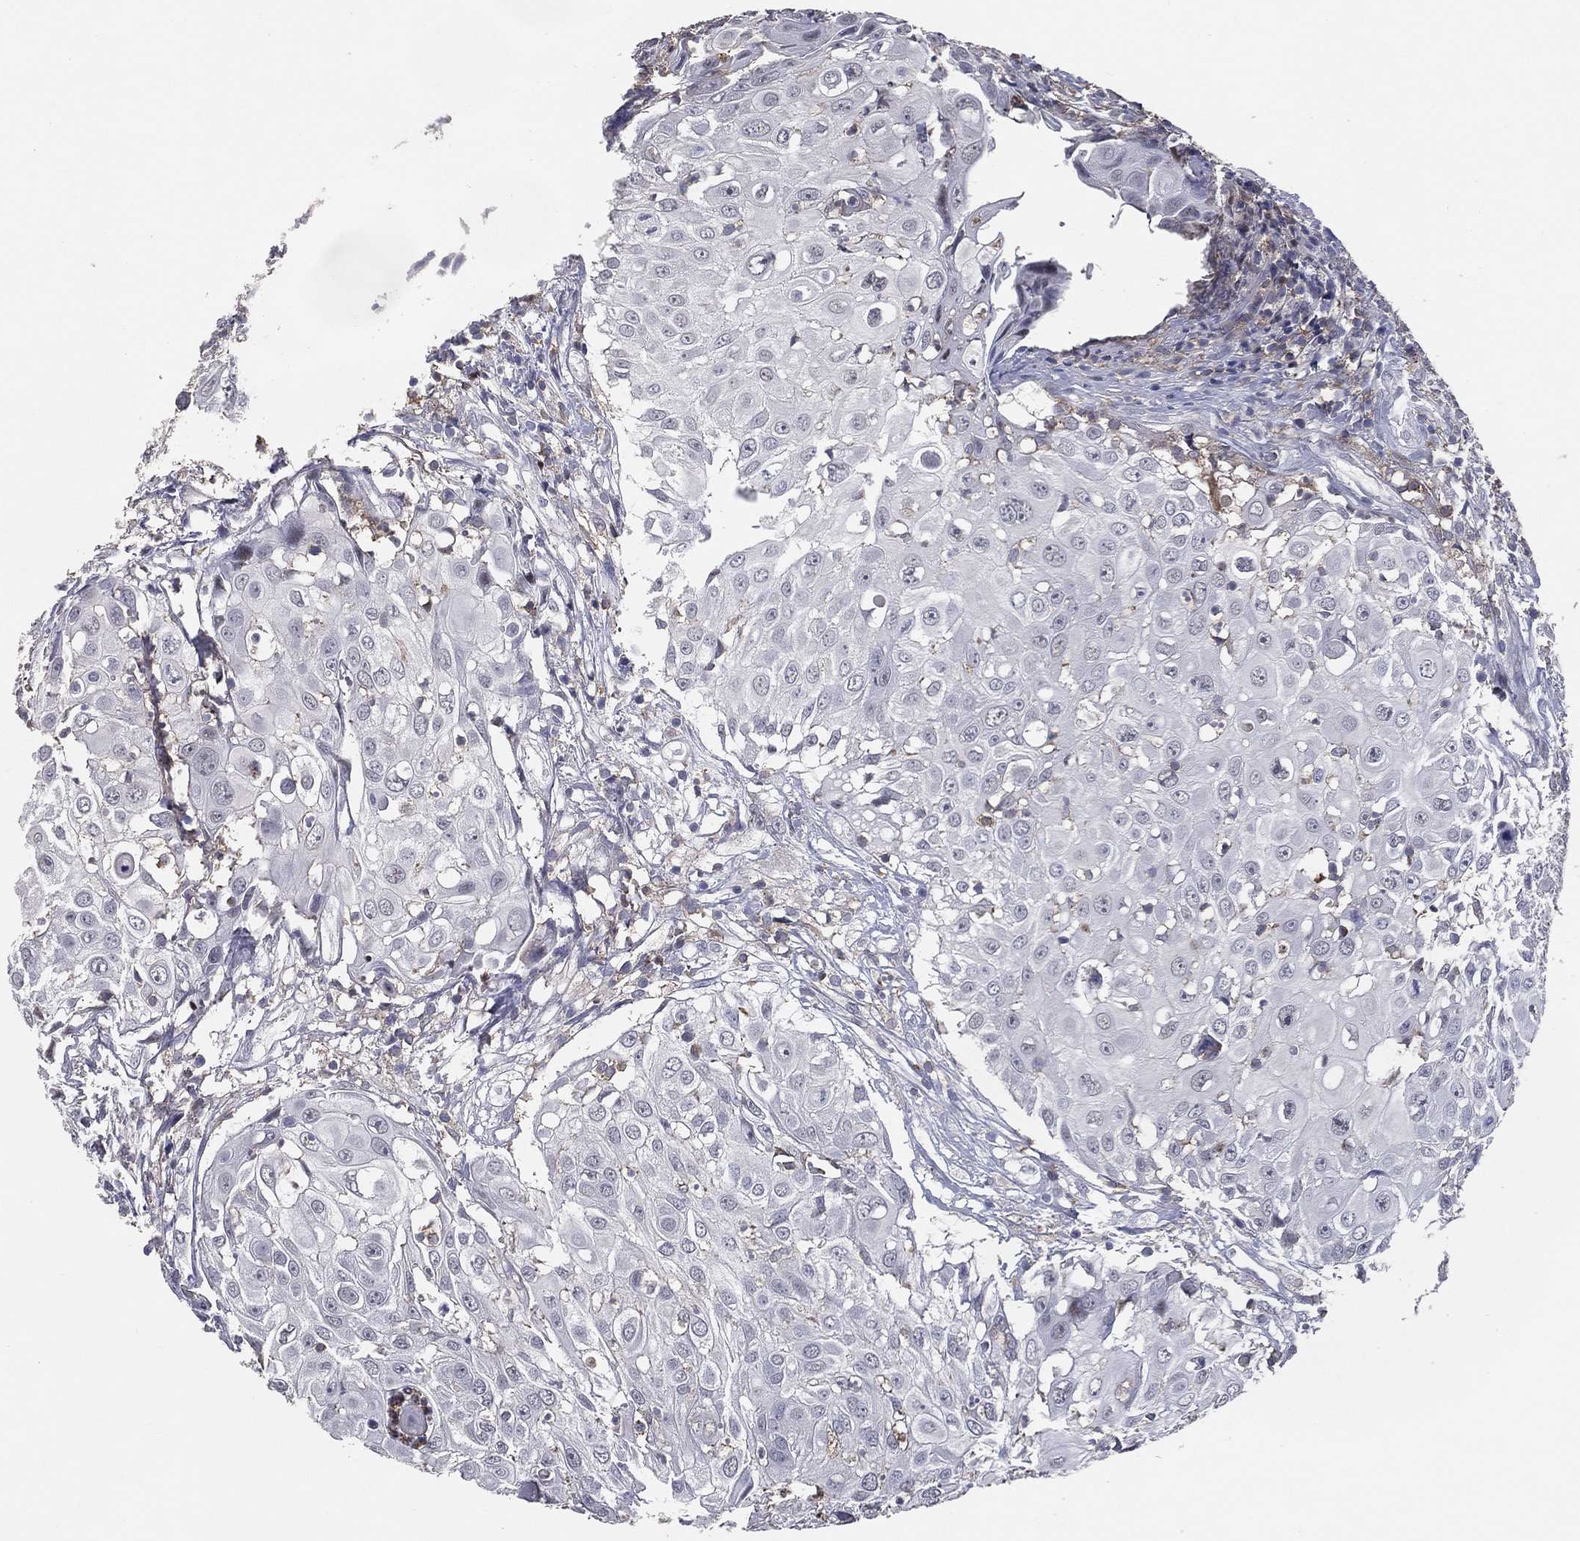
{"staining": {"intensity": "negative", "quantity": "none", "location": "none"}, "tissue": "urothelial cancer", "cell_type": "Tumor cells", "image_type": "cancer", "snomed": [{"axis": "morphology", "description": "Urothelial carcinoma, High grade"}, {"axis": "topography", "description": "Urinary bladder"}], "caption": "Immunohistochemistry (IHC) micrograph of human urothelial carcinoma (high-grade) stained for a protein (brown), which reveals no positivity in tumor cells.", "gene": "PSTPIP1", "patient": {"sex": "female", "age": 79}}